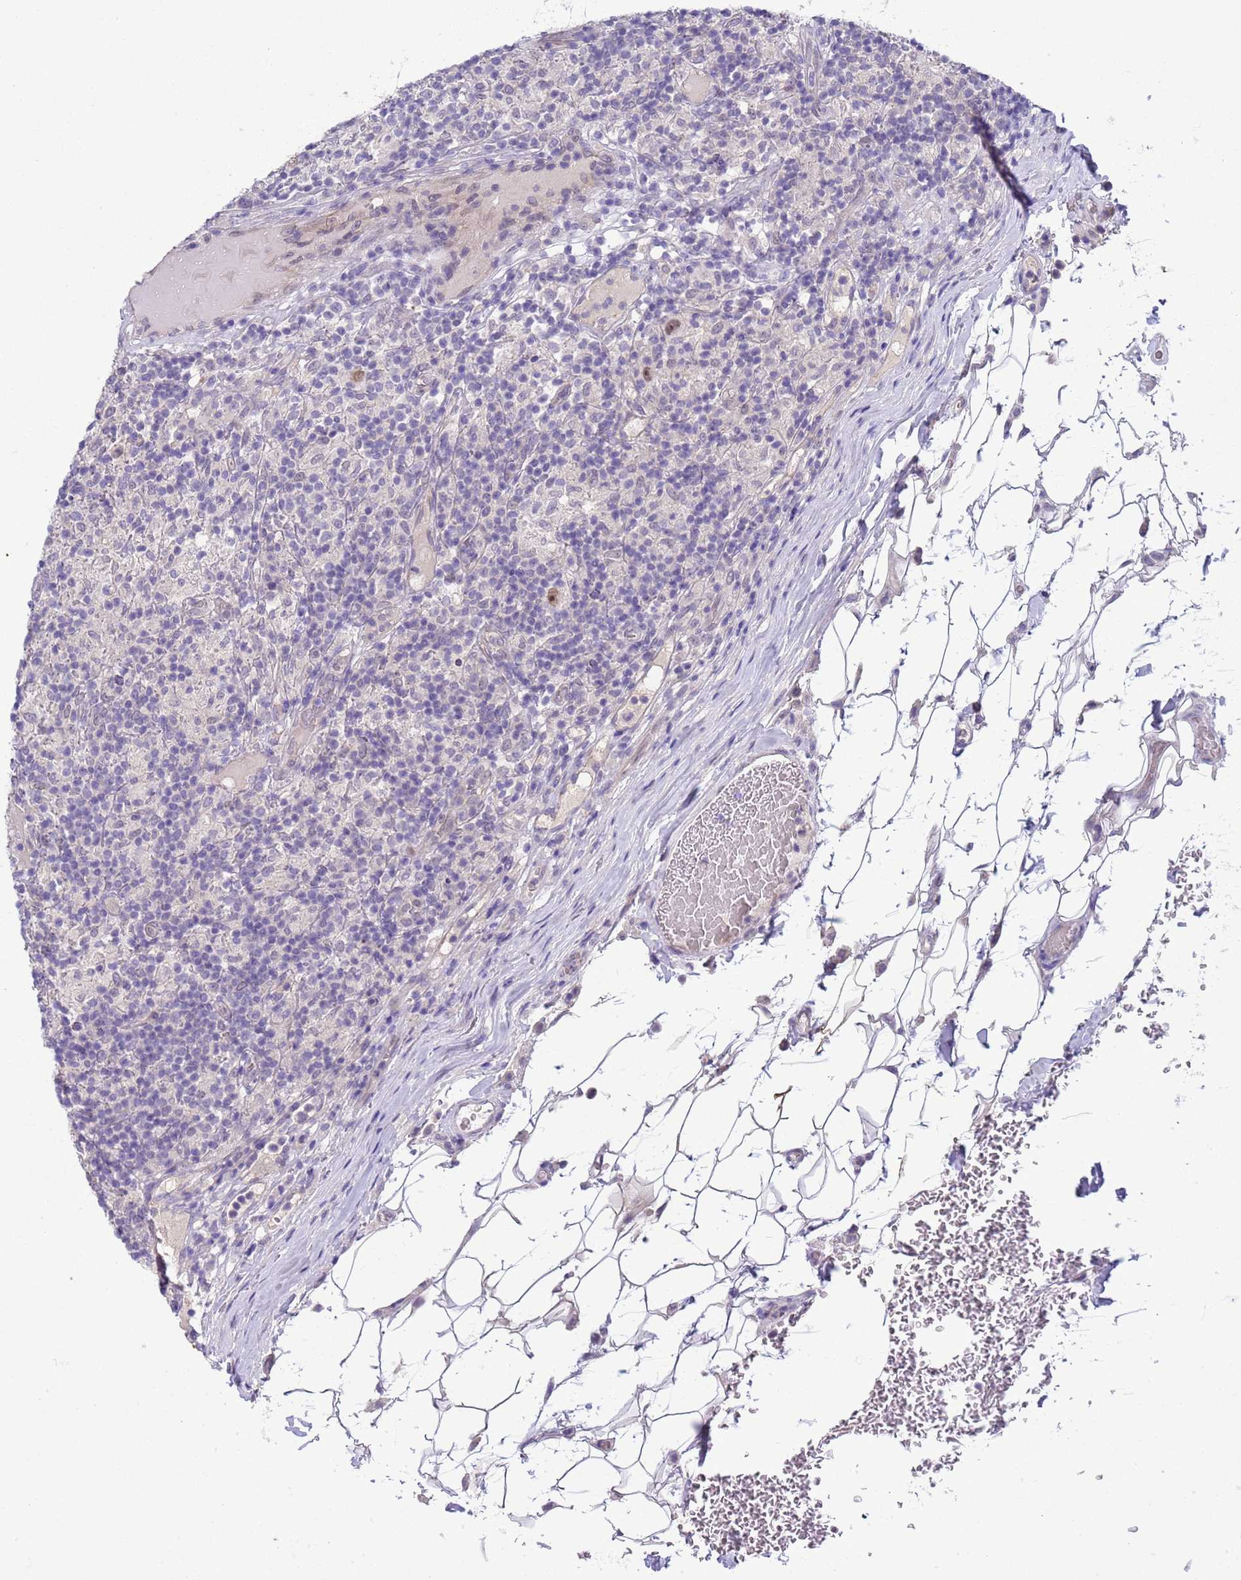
{"staining": {"intensity": "moderate", "quantity": ">75%", "location": "nuclear"}, "tissue": "lymphoma", "cell_type": "Tumor cells", "image_type": "cancer", "snomed": [{"axis": "morphology", "description": "Hodgkin's disease, NOS"}, {"axis": "topography", "description": "Lymph node"}], "caption": "Hodgkin's disease was stained to show a protein in brown. There is medium levels of moderate nuclear expression in about >75% of tumor cells.", "gene": "TRMT10A", "patient": {"sex": "male", "age": 70}}